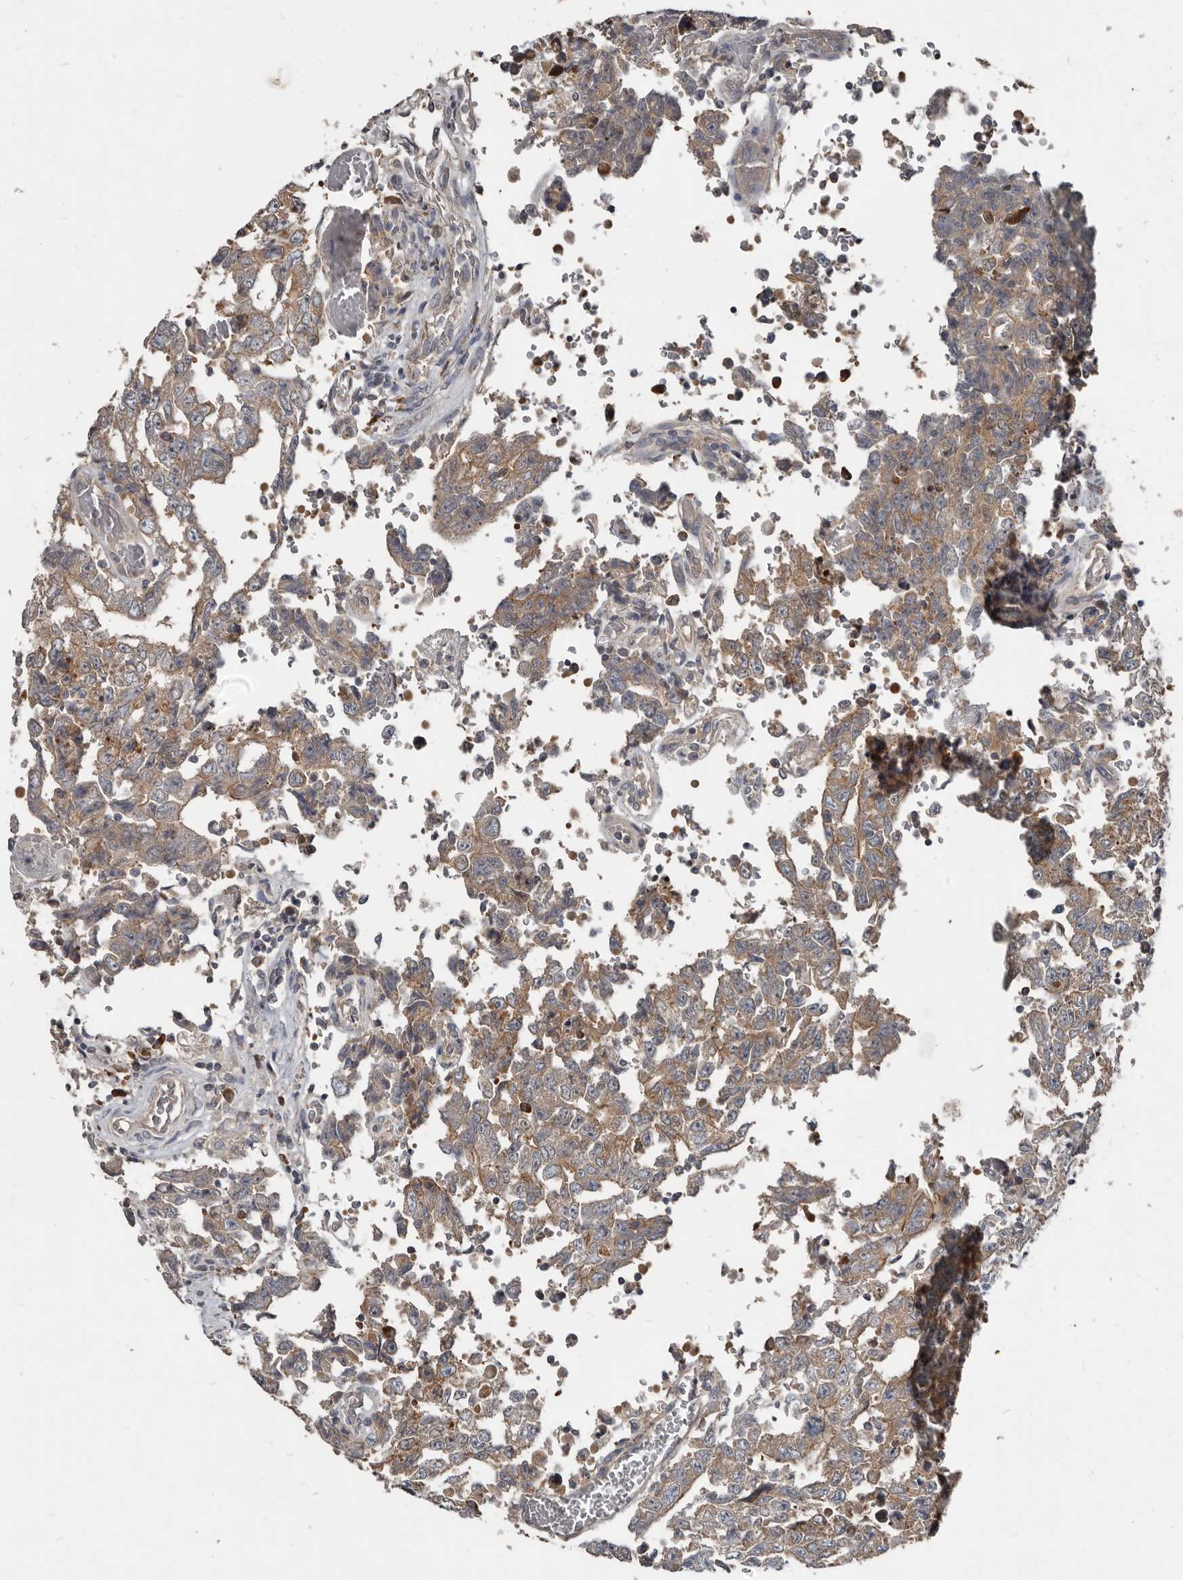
{"staining": {"intensity": "moderate", "quantity": ">75%", "location": "cytoplasmic/membranous"}, "tissue": "testis cancer", "cell_type": "Tumor cells", "image_type": "cancer", "snomed": [{"axis": "morphology", "description": "Carcinoma, Embryonal, NOS"}, {"axis": "topography", "description": "Testis"}], "caption": "Immunohistochemistry (IHC) histopathology image of neoplastic tissue: human embryonal carcinoma (testis) stained using immunohistochemistry displays medium levels of moderate protein expression localized specifically in the cytoplasmic/membranous of tumor cells, appearing as a cytoplasmic/membranous brown color.", "gene": "AKNAD1", "patient": {"sex": "male", "age": 26}}